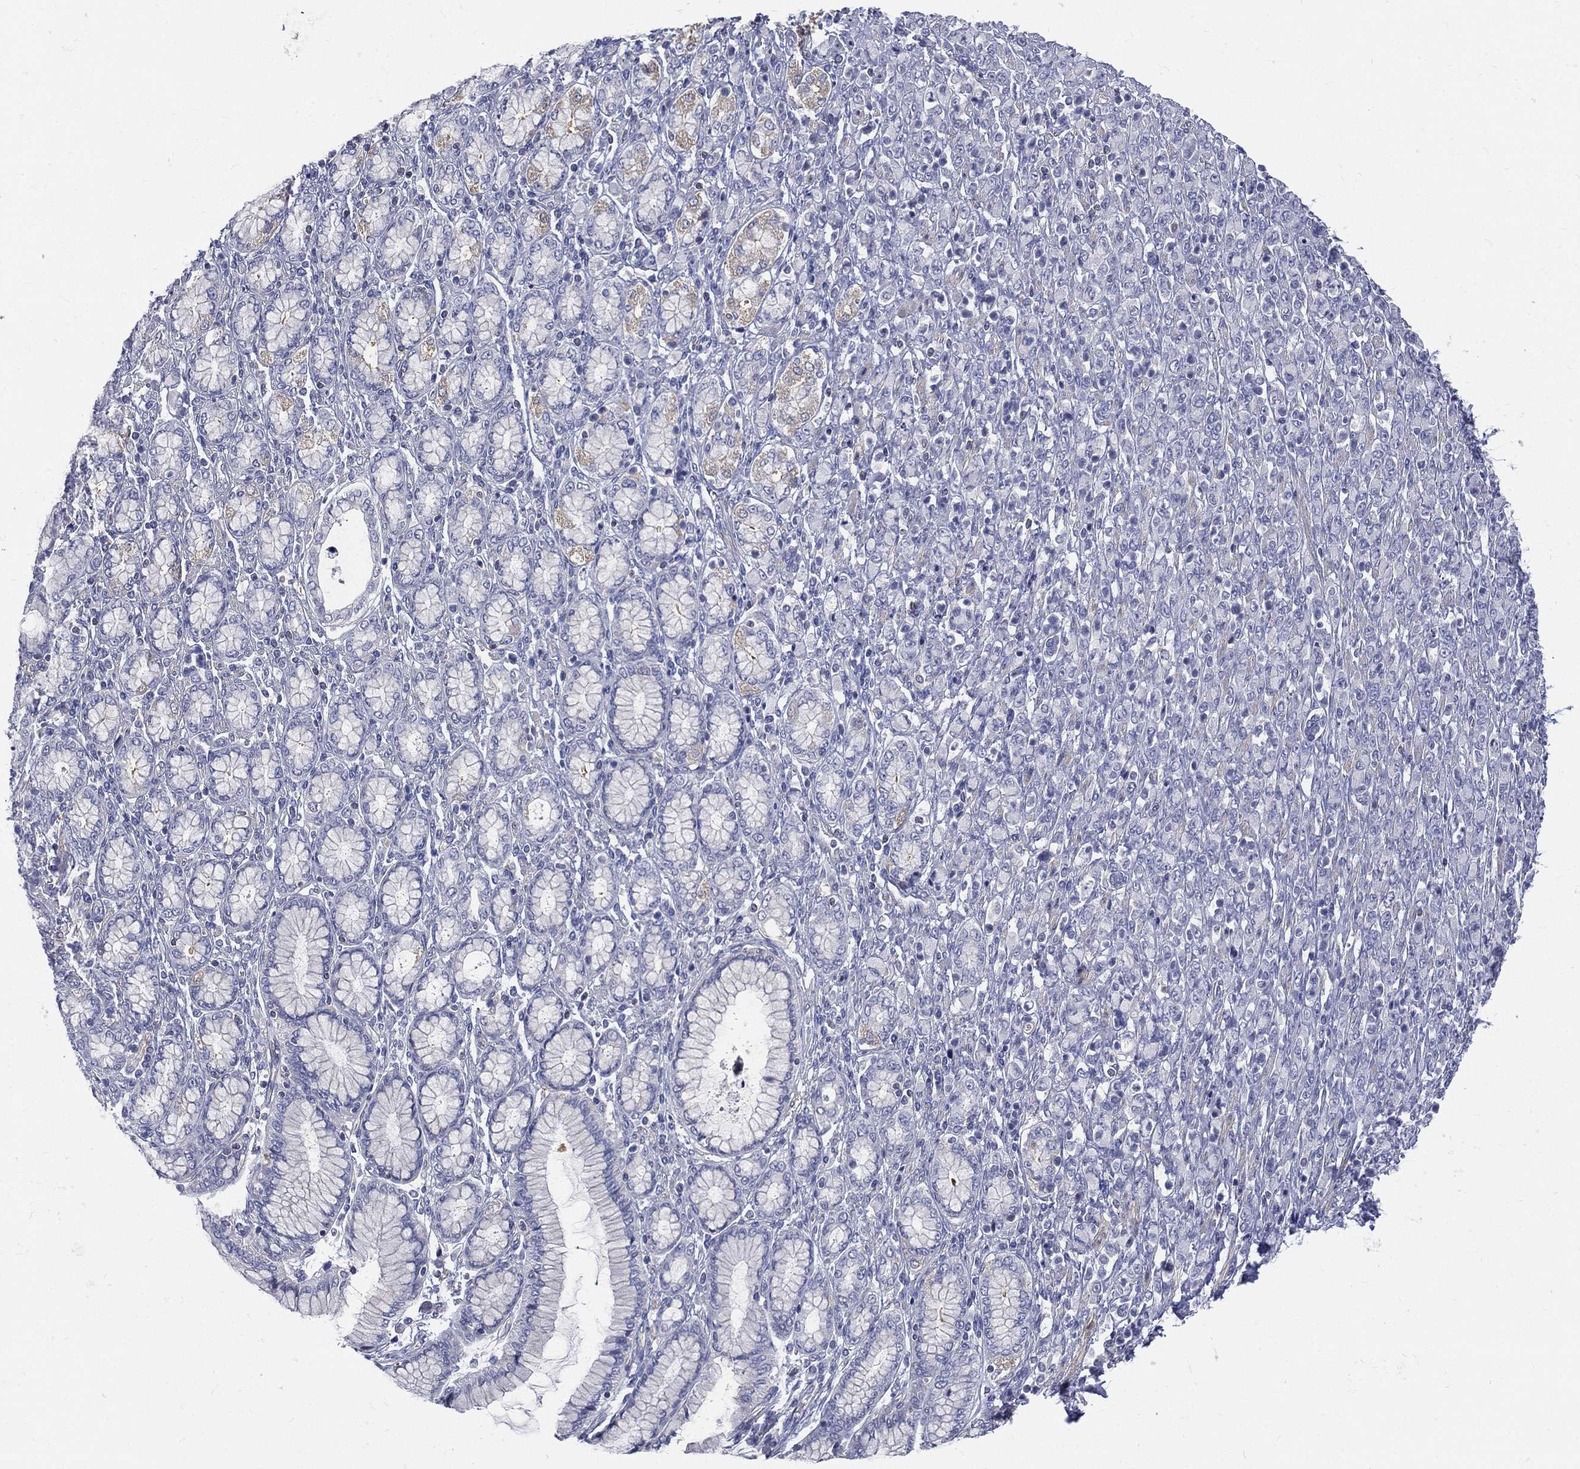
{"staining": {"intensity": "negative", "quantity": "none", "location": "none"}, "tissue": "stomach cancer", "cell_type": "Tumor cells", "image_type": "cancer", "snomed": [{"axis": "morphology", "description": "Normal tissue, NOS"}, {"axis": "morphology", "description": "Adenocarcinoma, NOS"}, {"axis": "topography", "description": "Stomach"}], "caption": "This photomicrograph is of adenocarcinoma (stomach) stained with IHC to label a protein in brown with the nuclei are counter-stained blue. There is no positivity in tumor cells. (DAB IHC with hematoxylin counter stain).", "gene": "ETNPPL", "patient": {"sex": "female", "age": 79}}